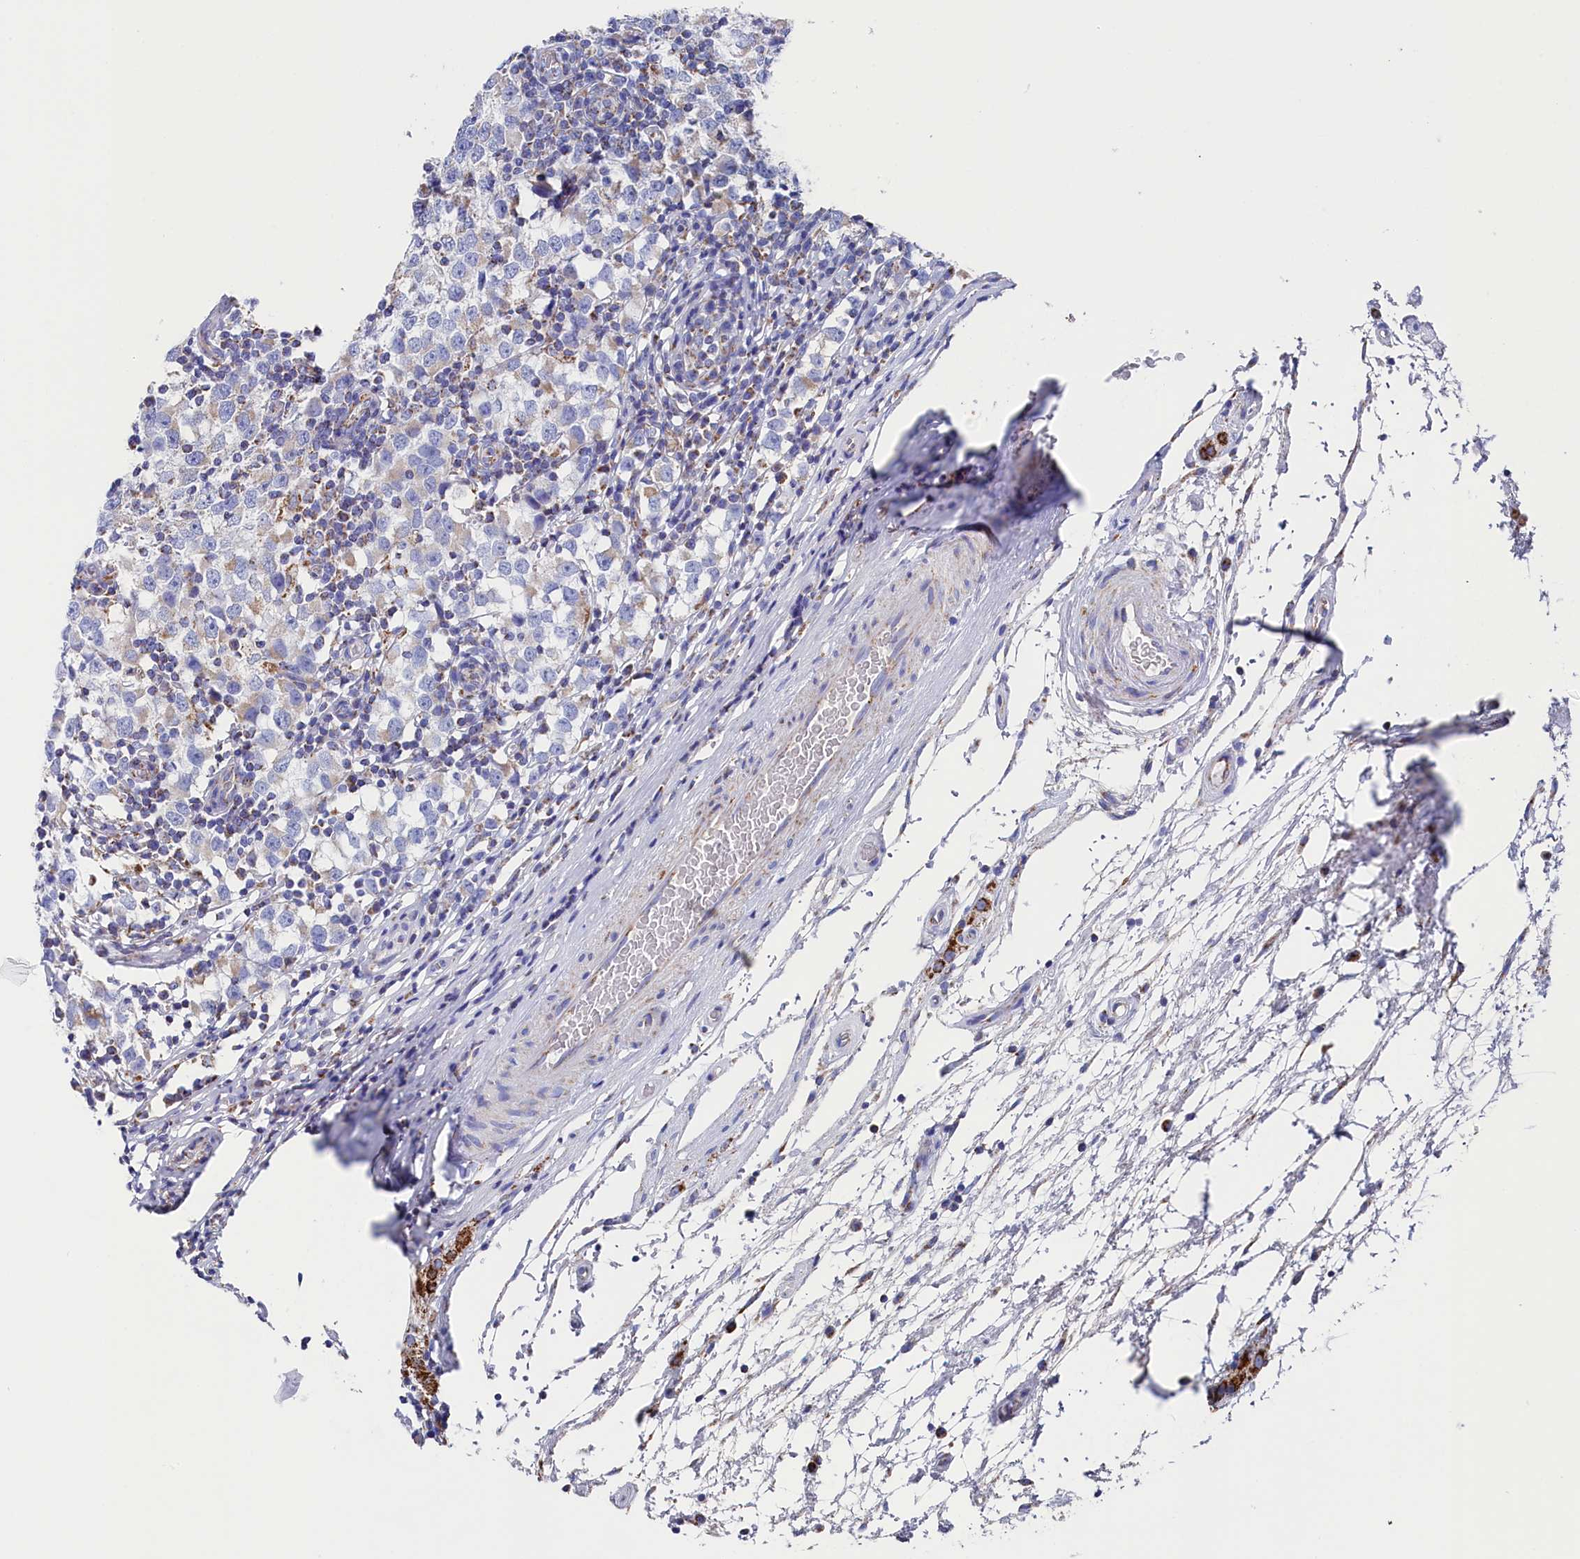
{"staining": {"intensity": "negative", "quantity": "none", "location": "none"}, "tissue": "testis cancer", "cell_type": "Tumor cells", "image_type": "cancer", "snomed": [{"axis": "morphology", "description": "Seminoma, NOS"}, {"axis": "topography", "description": "Testis"}], "caption": "This is an immunohistochemistry micrograph of testis seminoma. There is no positivity in tumor cells.", "gene": "MMAB", "patient": {"sex": "male", "age": 65}}